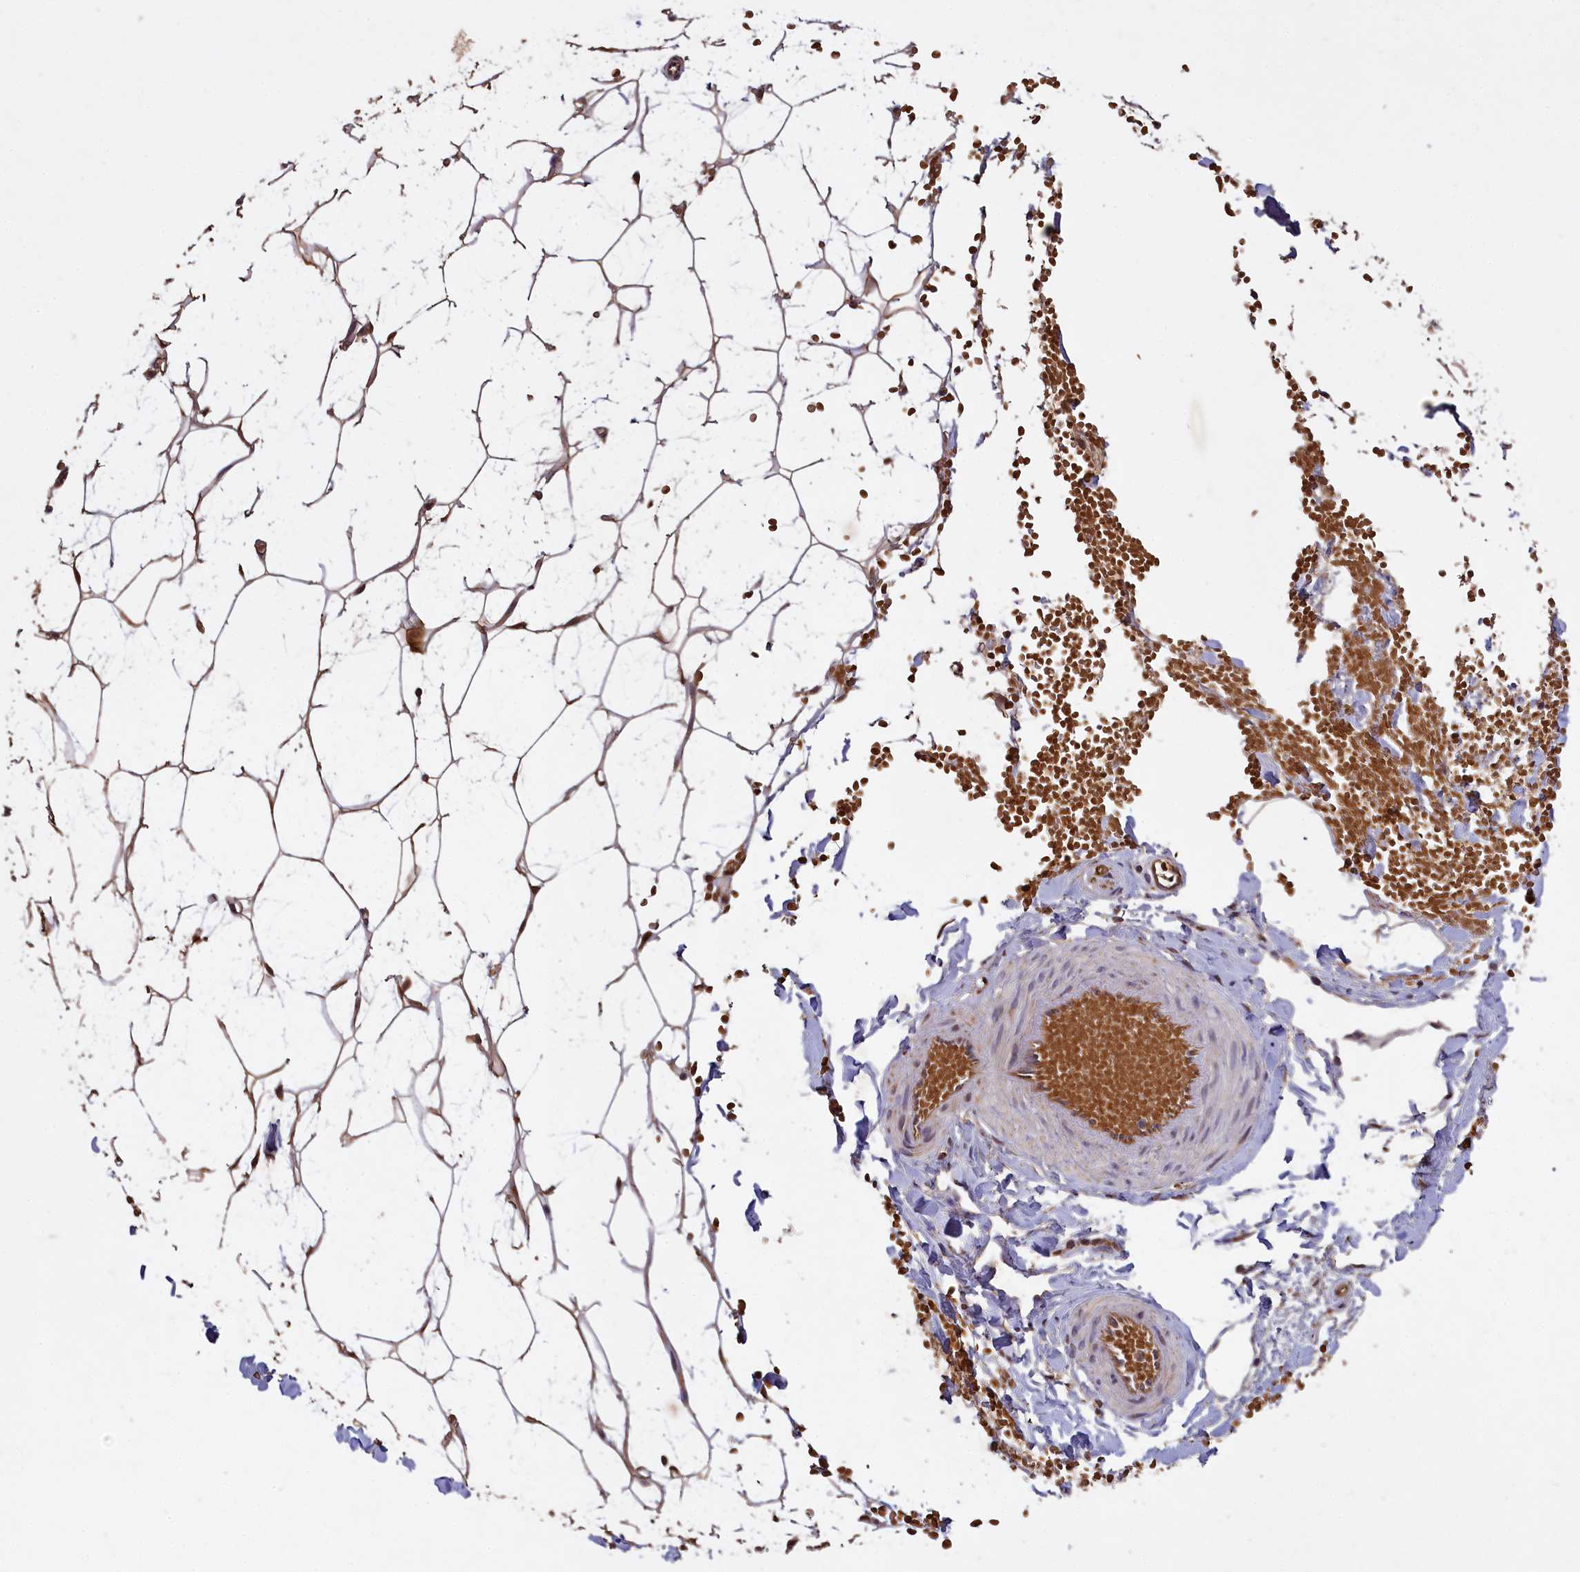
{"staining": {"intensity": "moderate", "quantity": ">75%", "location": "cytoplasmic/membranous"}, "tissue": "adipose tissue", "cell_type": "Adipocytes", "image_type": "normal", "snomed": [{"axis": "morphology", "description": "Normal tissue, NOS"}, {"axis": "topography", "description": "Breast"}], "caption": "A micrograph showing moderate cytoplasmic/membranous positivity in approximately >75% of adipocytes in normal adipose tissue, as visualized by brown immunohistochemical staining.", "gene": "CLRN2", "patient": {"sex": "female", "age": 23}}